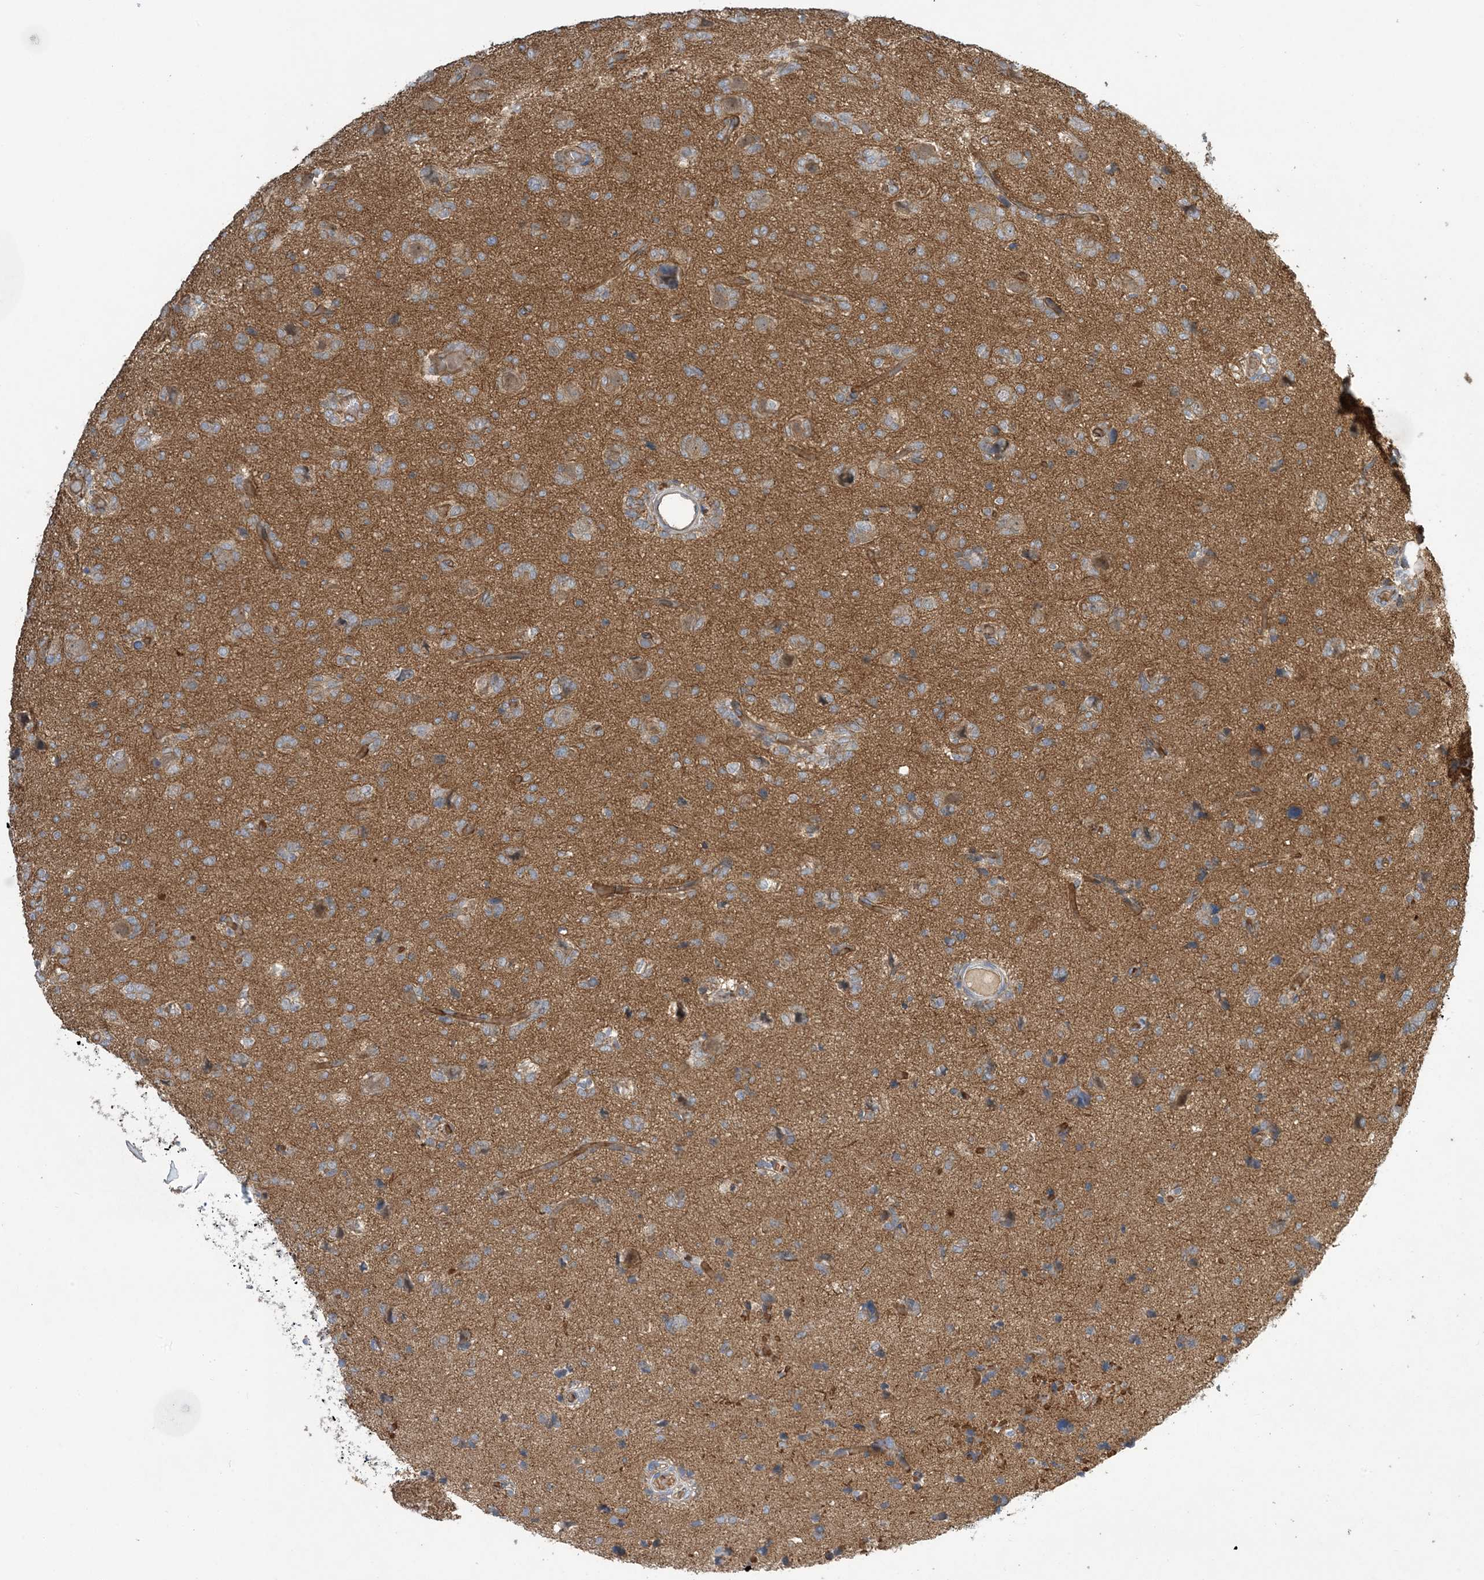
{"staining": {"intensity": "weak", "quantity": "25%-75%", "location": "cytoplasmic/membranous"}, "tissue": "glioma", "cell_type": "Tumor cells", "image_type": "cancer", "snomed": [{"axis": "morphology", "description": "Glioma, malignant, High grade"}, {"axis": "topography", "description": "Brain"}], "caption": "Tumor cells demonstrate low levels of weak cytoplasmic/membranous expression in about 25%-75% of cells in glioma.", "gene": "AOC1", "patient": {"sex": "female", "age": 59}}